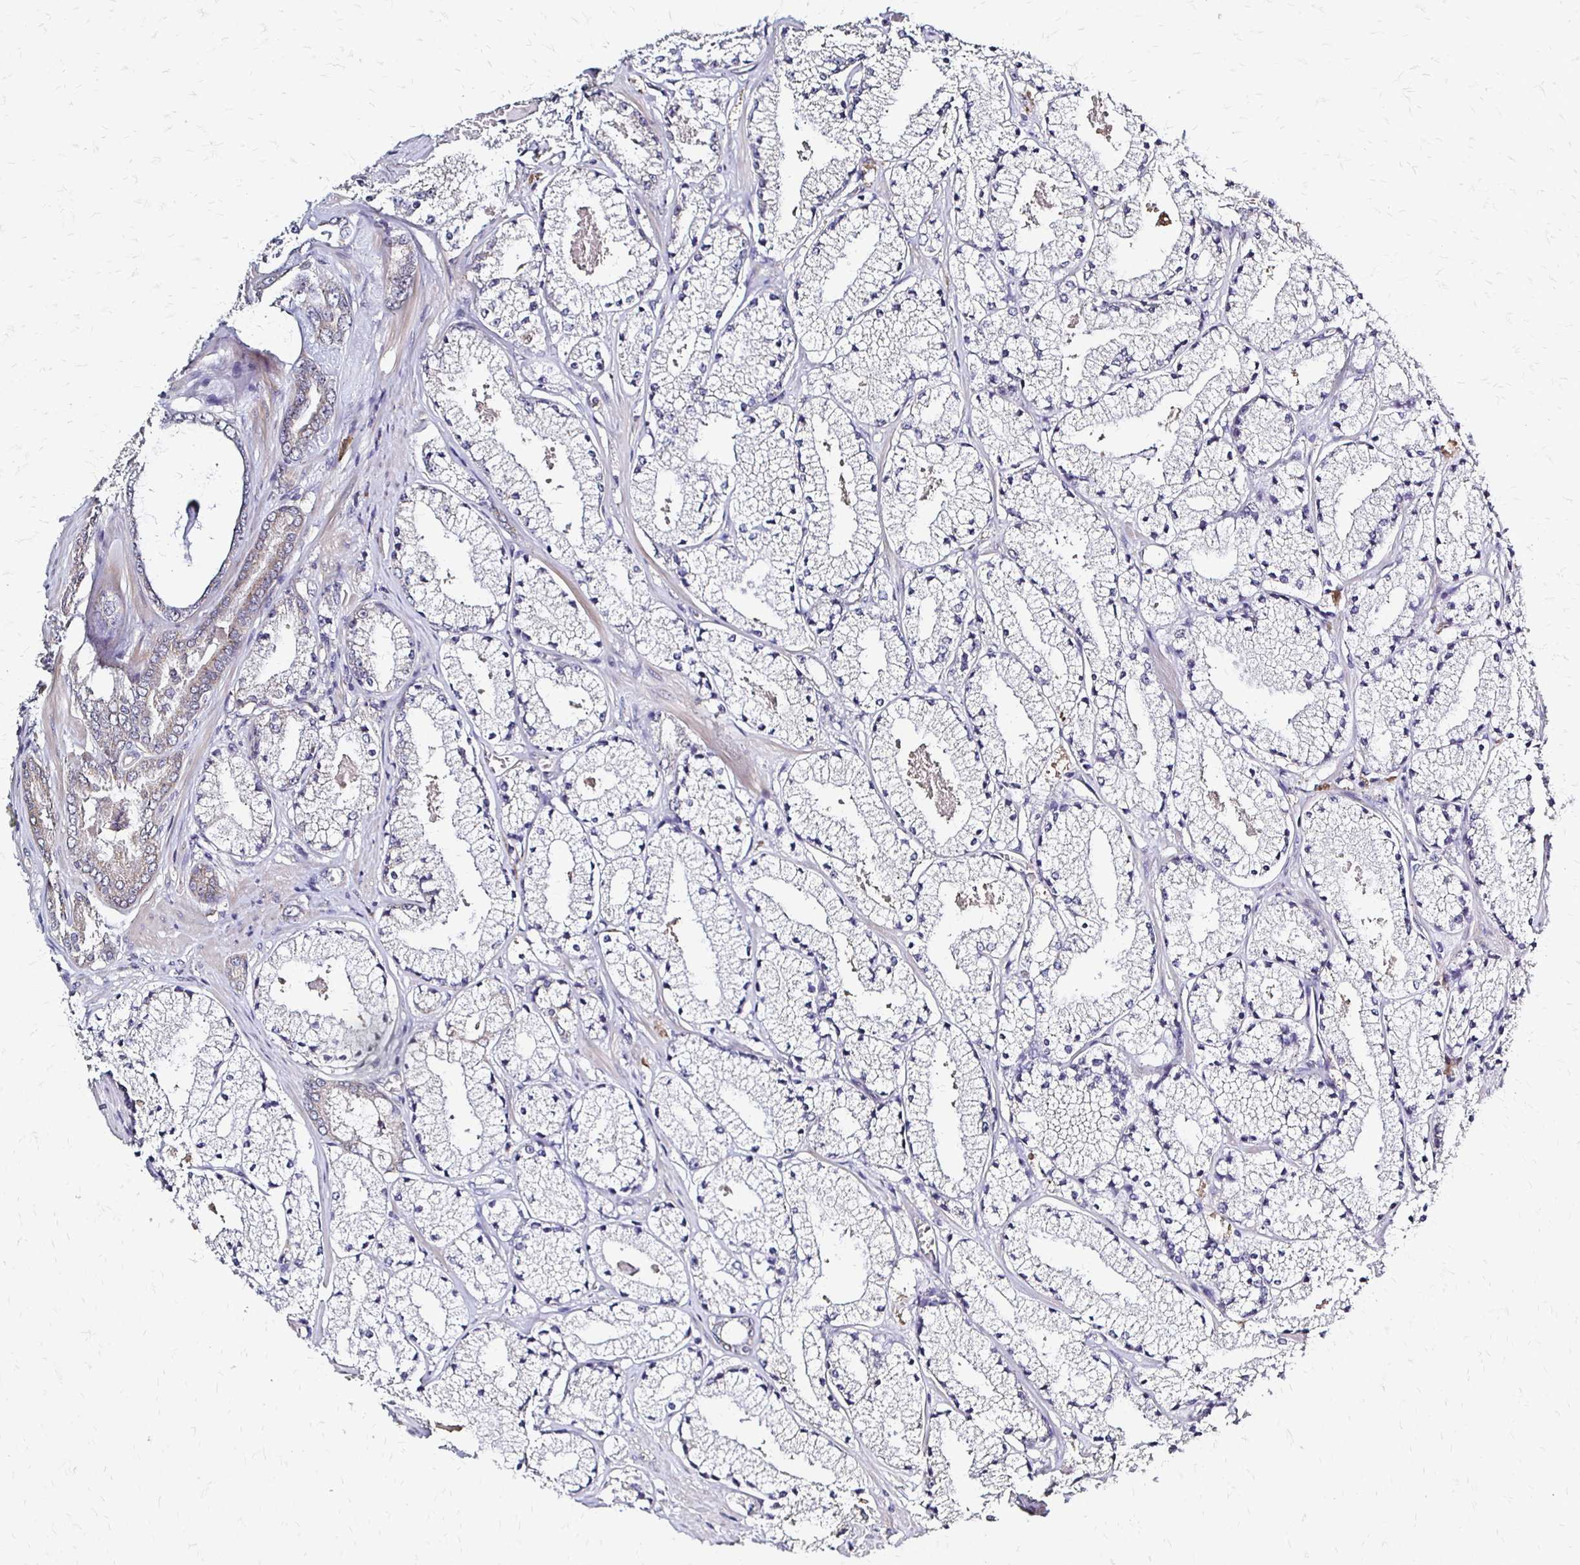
{"staining": {"intensity": "negative", "quantity": "none", "location": "none"}, "tissue": "prostate cancer", "cell_type": "Tumor cells", "image_type": "cancer", "snomed": [{"axis": "morphology", "description": "Adenocarcinoma, High grade"}, {"axis": "topography", "description": "Prostate"}], "caption": "Immunohistochemistry (IHC) of prostate cancer (high-grade adenocarcinoma) demonstrates no positivity in tumor cells.", "gene": "SLC9A9", "patient": {"sex": "male", "age": 63}}